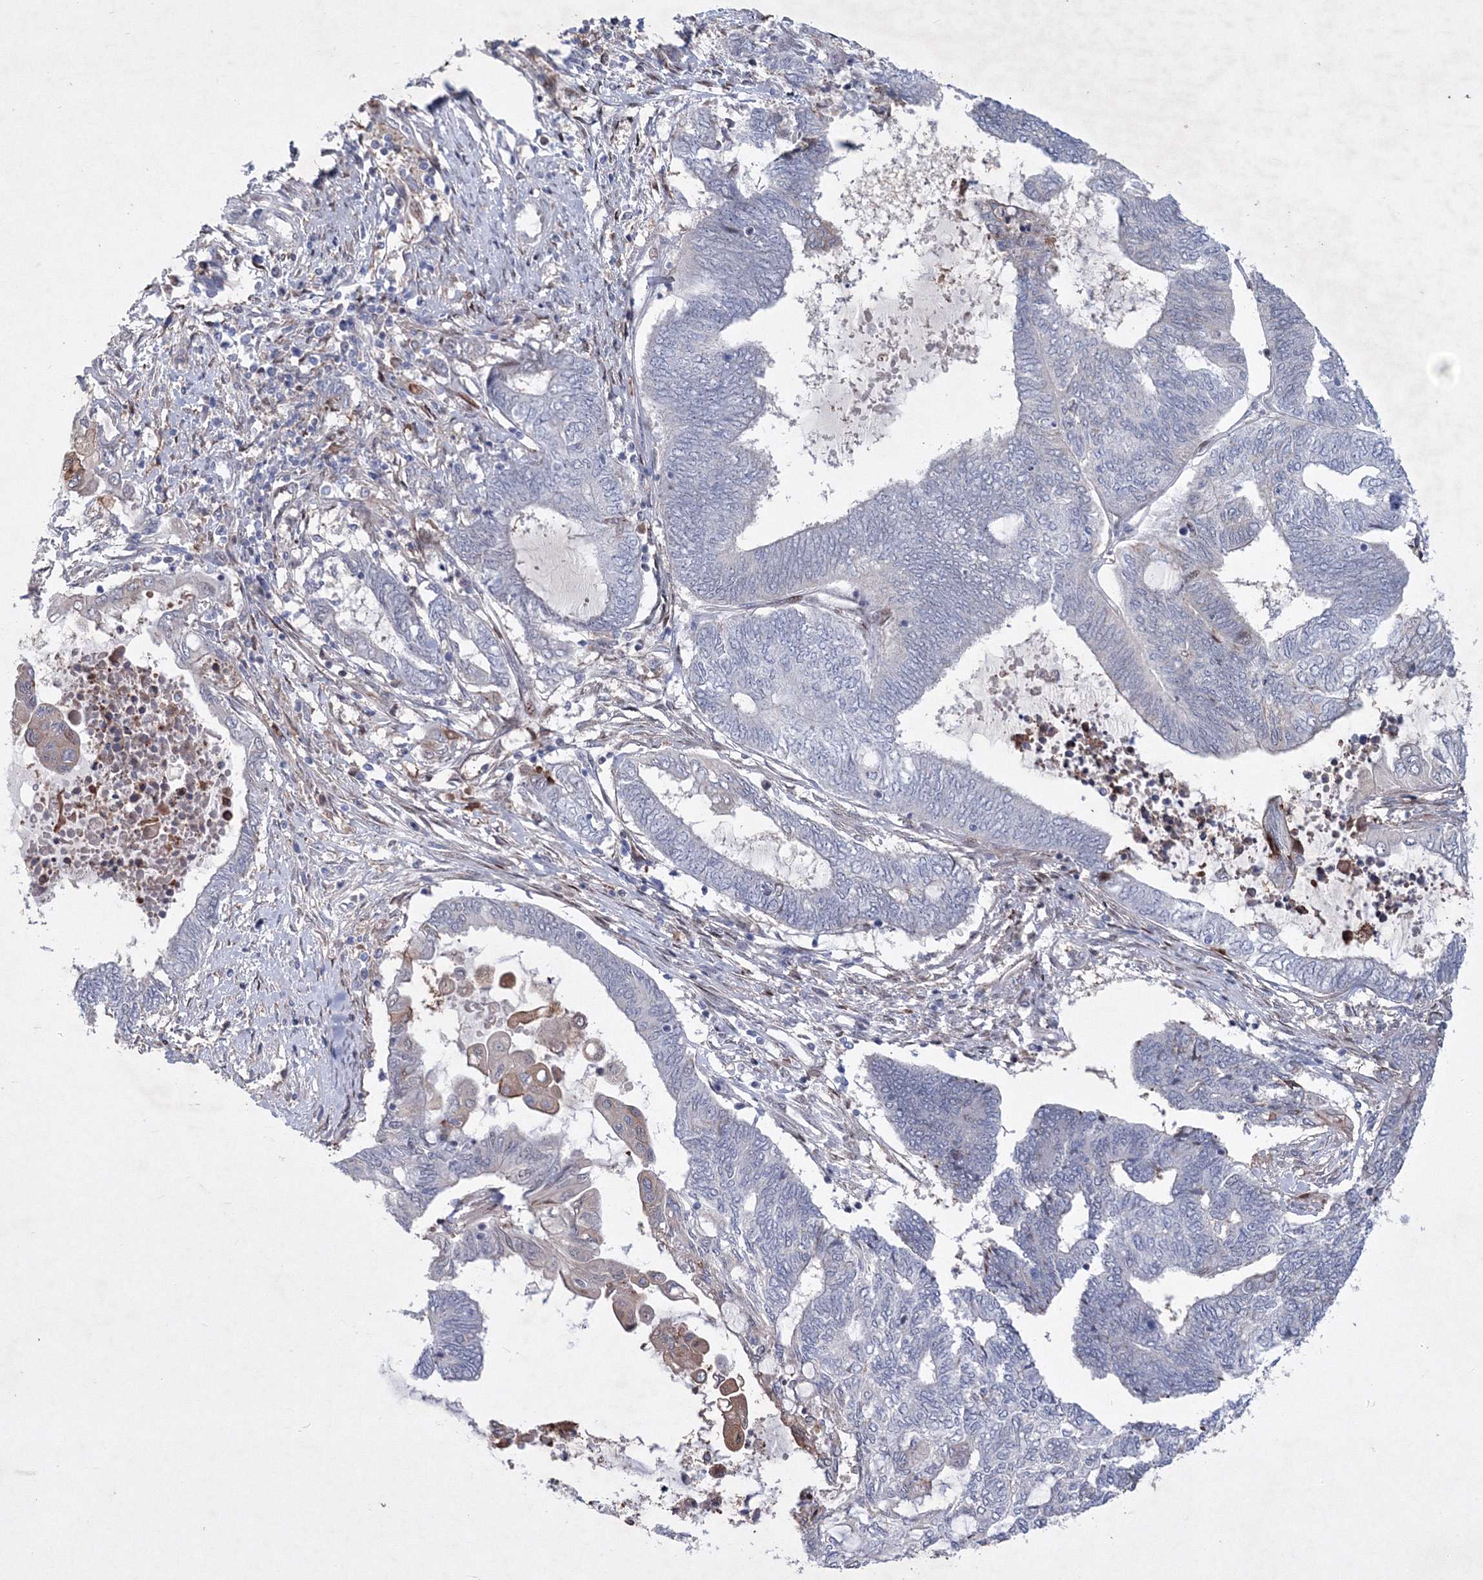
{"staining": {"intensity": "negative", "quantity": "none", "location": "none"}, "tissue": "endometrial cancer", "cell_type": "Tumor cells", "image_type": "cancer", "snomed": [{"axis": "morphology", "description": "Adenocarcinoma, NOS"}, {"axis": "topography", "description": "Uterus"}, {"axis": "topography", "description": "Endometrium"}], "caption": "Immunohistochemistry of endometrial cancer shows no expression in tumor cells. Brightfield microscopy of immunohistochemistry stained with DAB (brown) and hematoxylin (blue), captured at high magnification.", "gene": "RNPEPL1", "patient": {"sex": "female", "age": 70}}